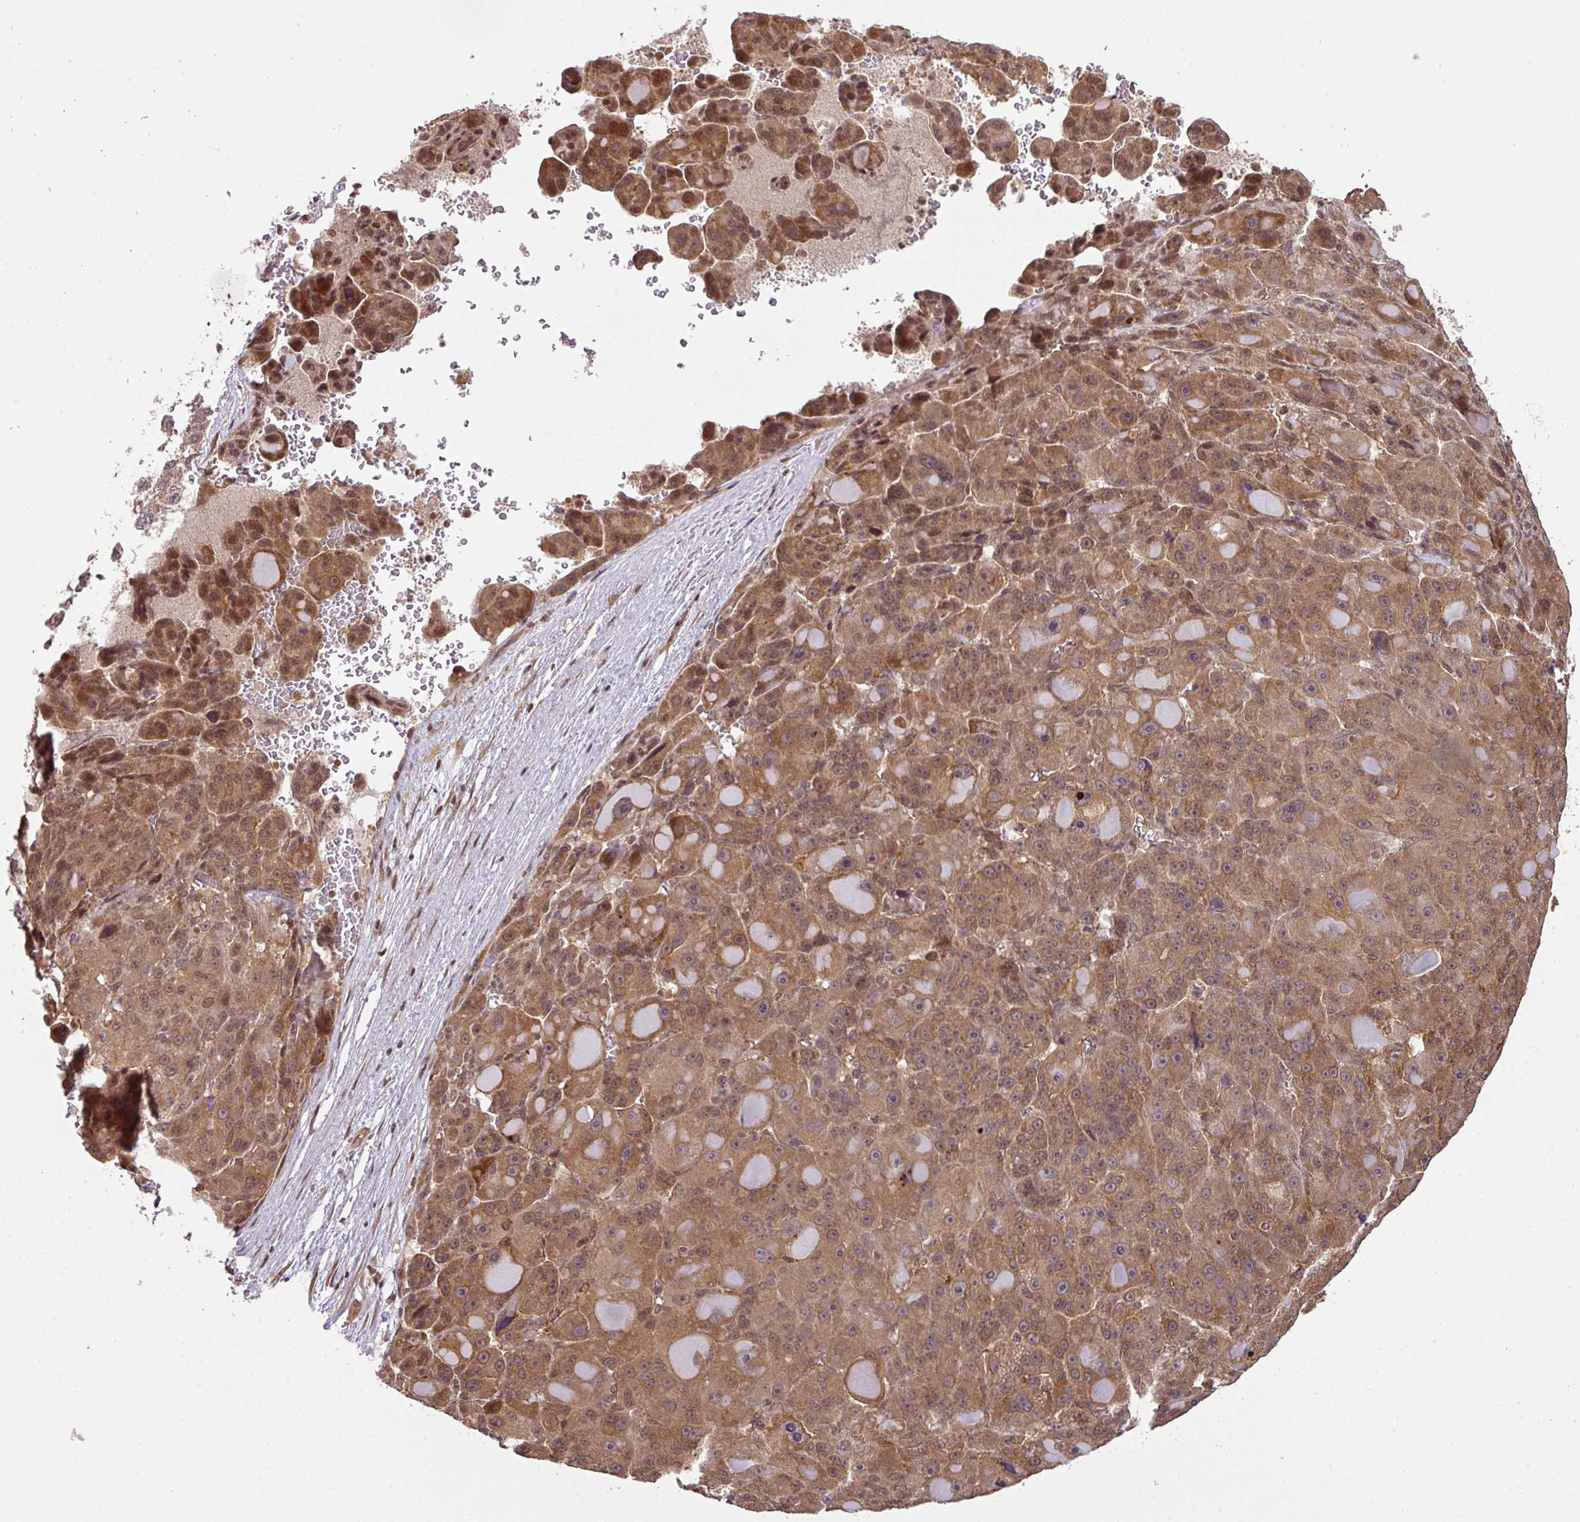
{"staining": {"intensity": "moderate", "quantity": ">75%", "location": "cytoplasmic/membranous,nuclear"}, "tissue": "liver cancer", "cell_type": "Tumor cells", "image_type": "cancer", "snomed": [{"axis": "morphology", "description": "Carcinoma, Hepatocellular, NOS"}, {"axis": "topography", "description": "Liver"}], "caption": "Immunohistochemistry photomicrograph of neoplastic tissue: human hepatocellular carcinoma (liver) stained using immunohistochemistry (IHC) exhibits medium levels of moderate protein expression localized specifically in the cytoplasmic/membranous and nuclear of tumor cells, appearing as a cytoplasmic/membranous and nuclear brown color.", "gene": "ANKRD18A", "patient": {"sex": "male", "age": 76}}